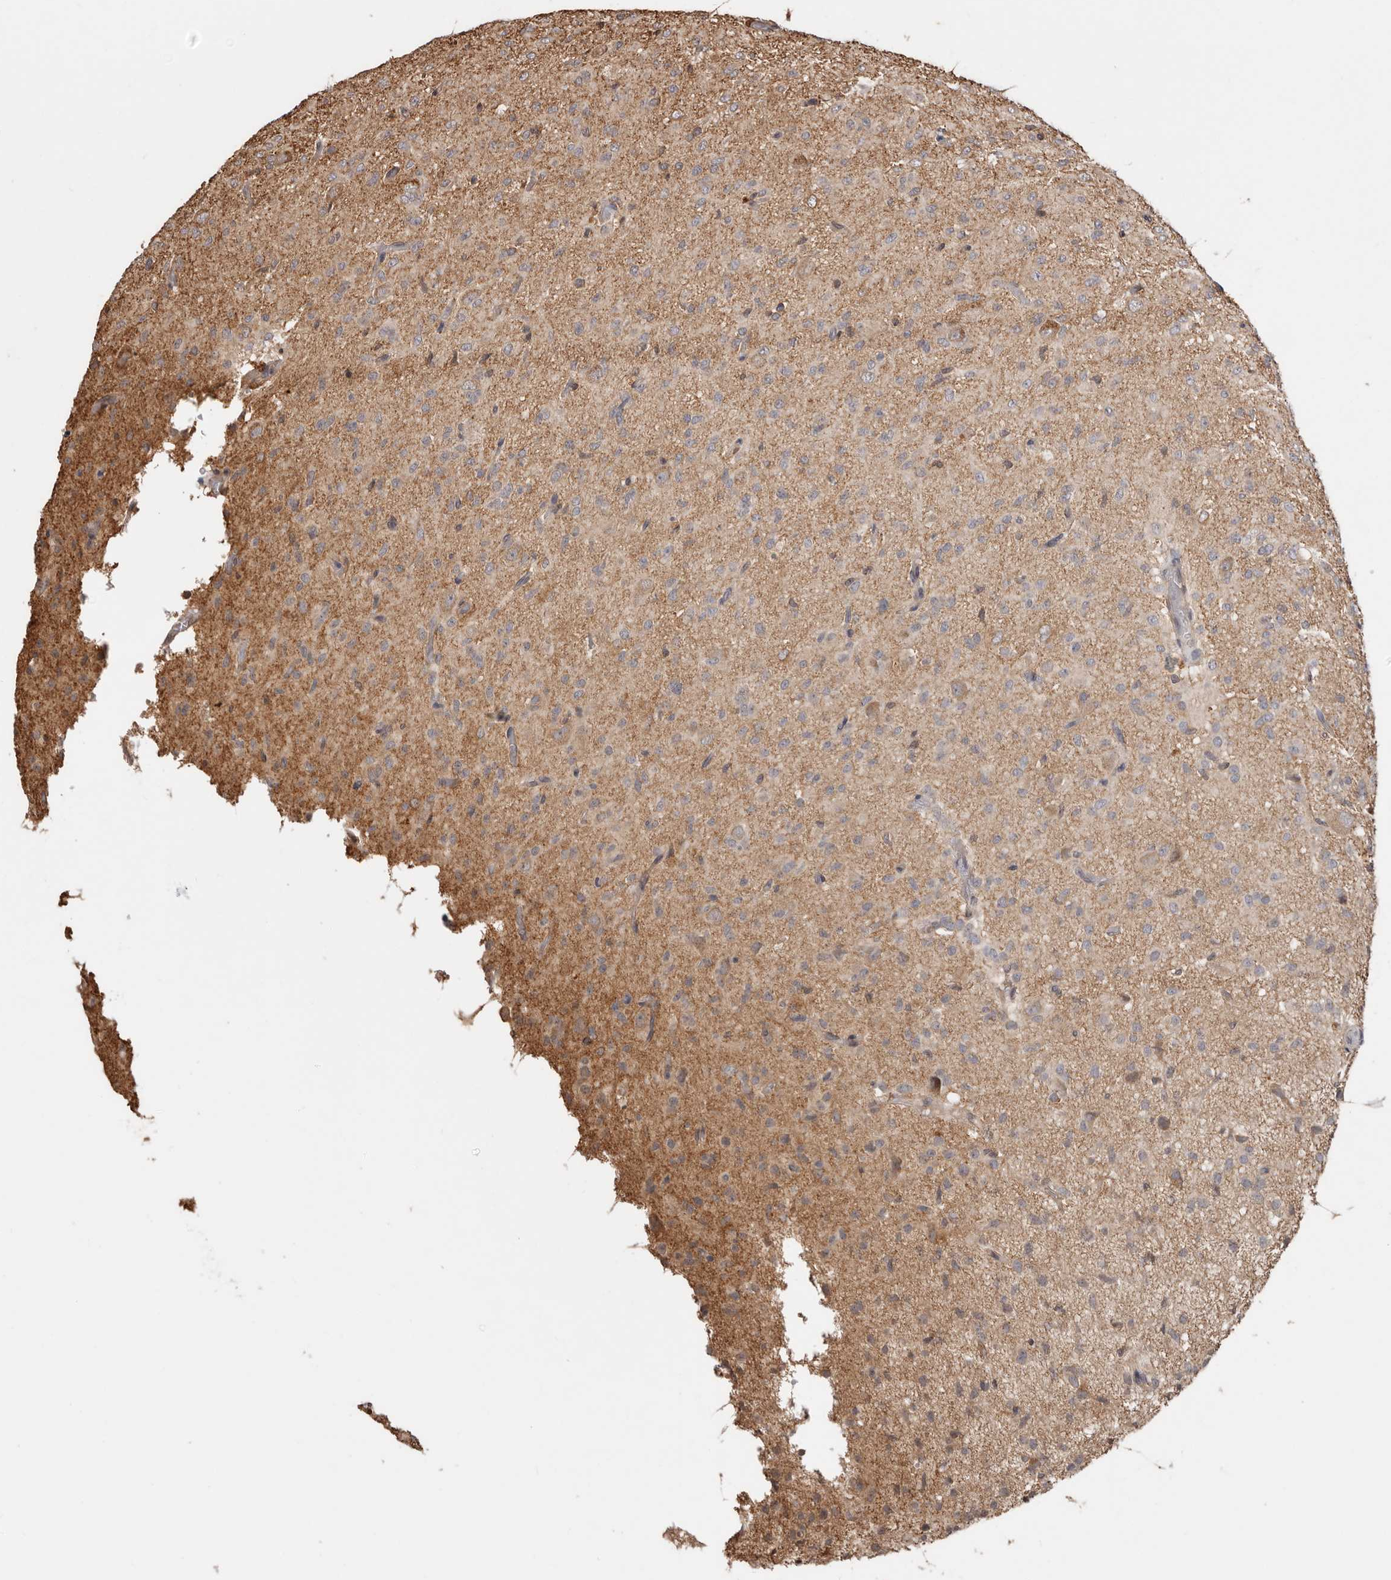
{"staining": {"intensity": "weak", "quantity": "<25%", "location": "cytoplasmic/membranous"}, "tissue": "glioma", "cell_type": "Tumor cells", "image_type": "cancer", "snomed": [{"axis": "morphology", "description": "Glioma, malignant, High grade"}, {"axis": "topography", "description": "Brain"}], "caption": "IHC of malignant glioma (high-grade) displays no staining in tumor cells.", "gene": "RSPO2", "patient": {"sex": "female", "age": 59}}